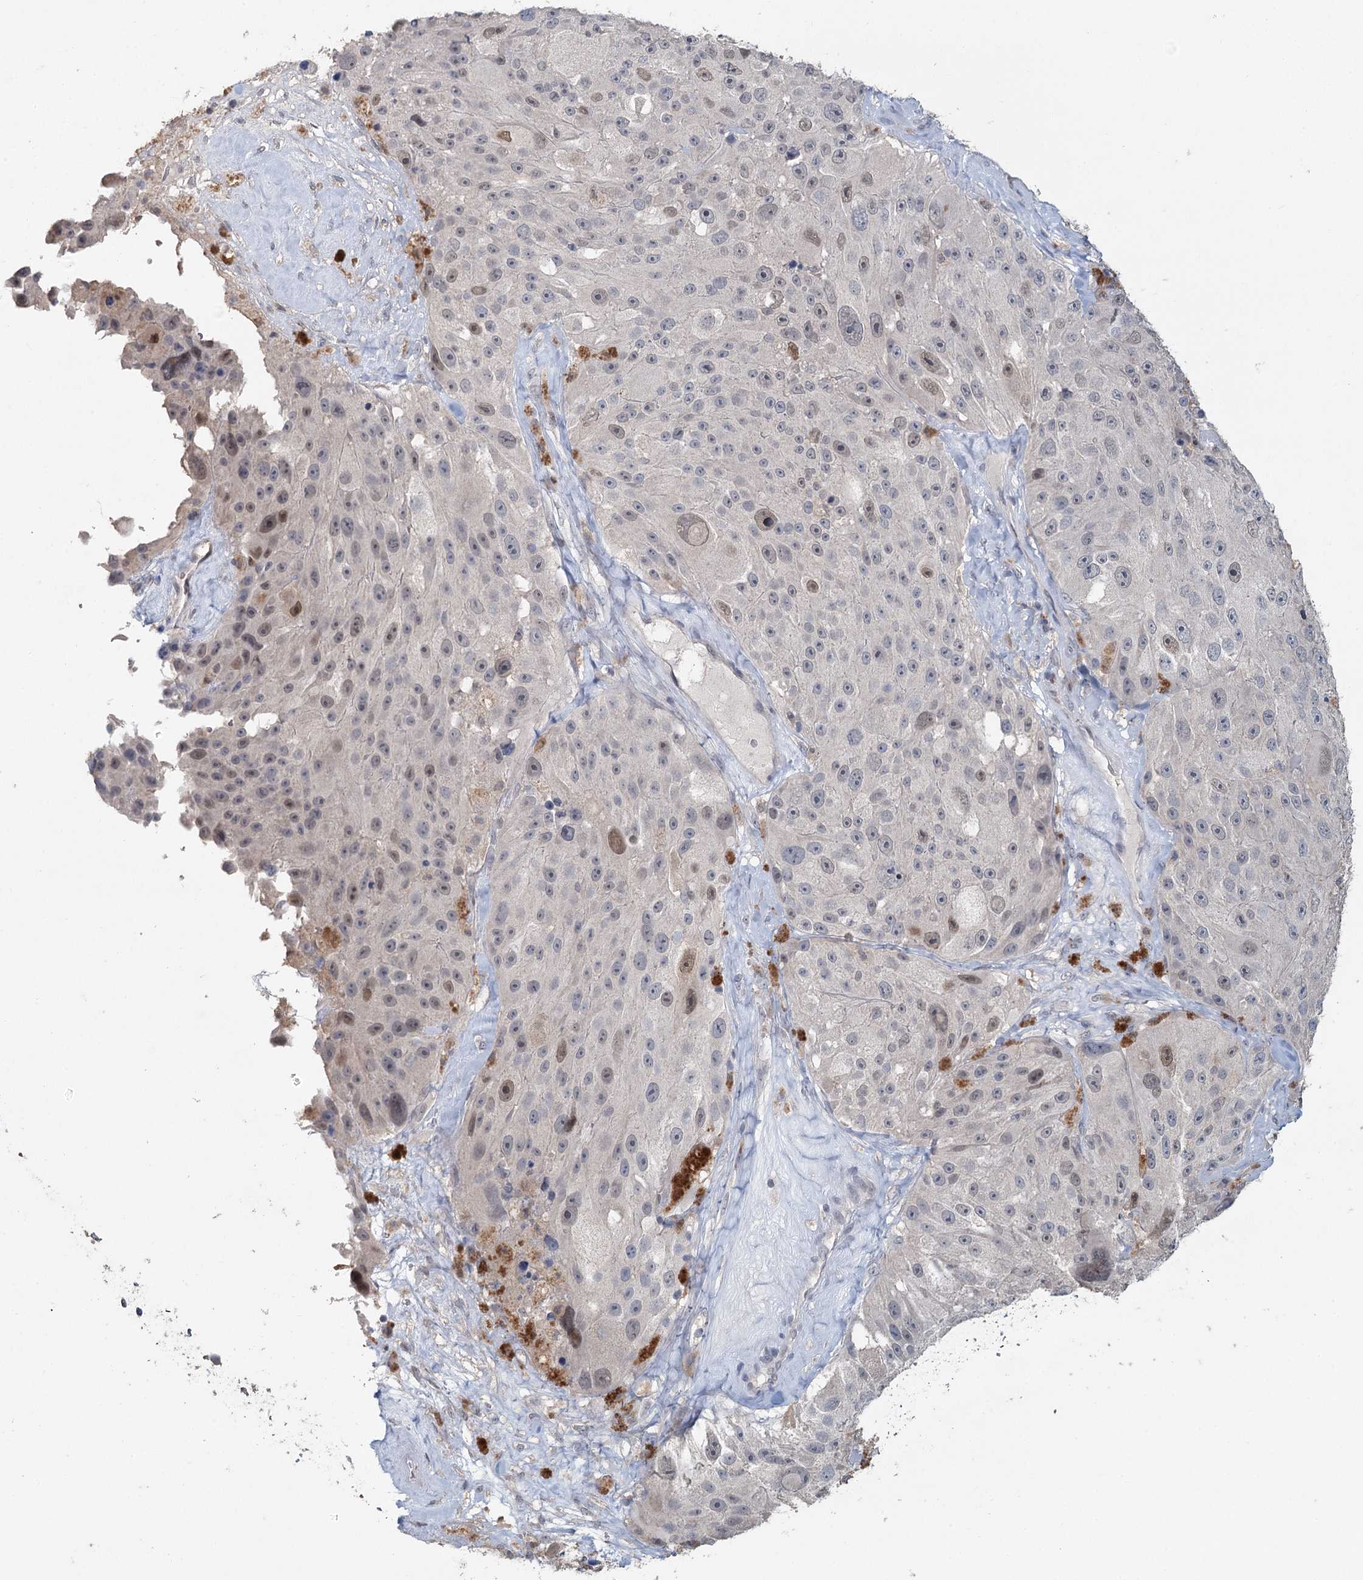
{"staining": {"intensity": "weak", "quantity": "<25%", "location": "nuclear"}, "tissue": "melanoma", "cell_type": "Tumor cells", "image_type": "cancer", "snomed": [{"axis": "morphology", "description": "Malignant melanoma, Metastatic site"}, {"axis": "topography", "description": "Lymph node"}], "caption": "Immunohistochemical staining of melanoma reveals no significant positivity in tumor cells. The staining is performed using DAB (3,3'-diaminobenzidine) brown chromogen with nuclei counter-stained in using hematoxylin.", "gene": "ADK", "patient": {"sex": "male", "age": 62}}